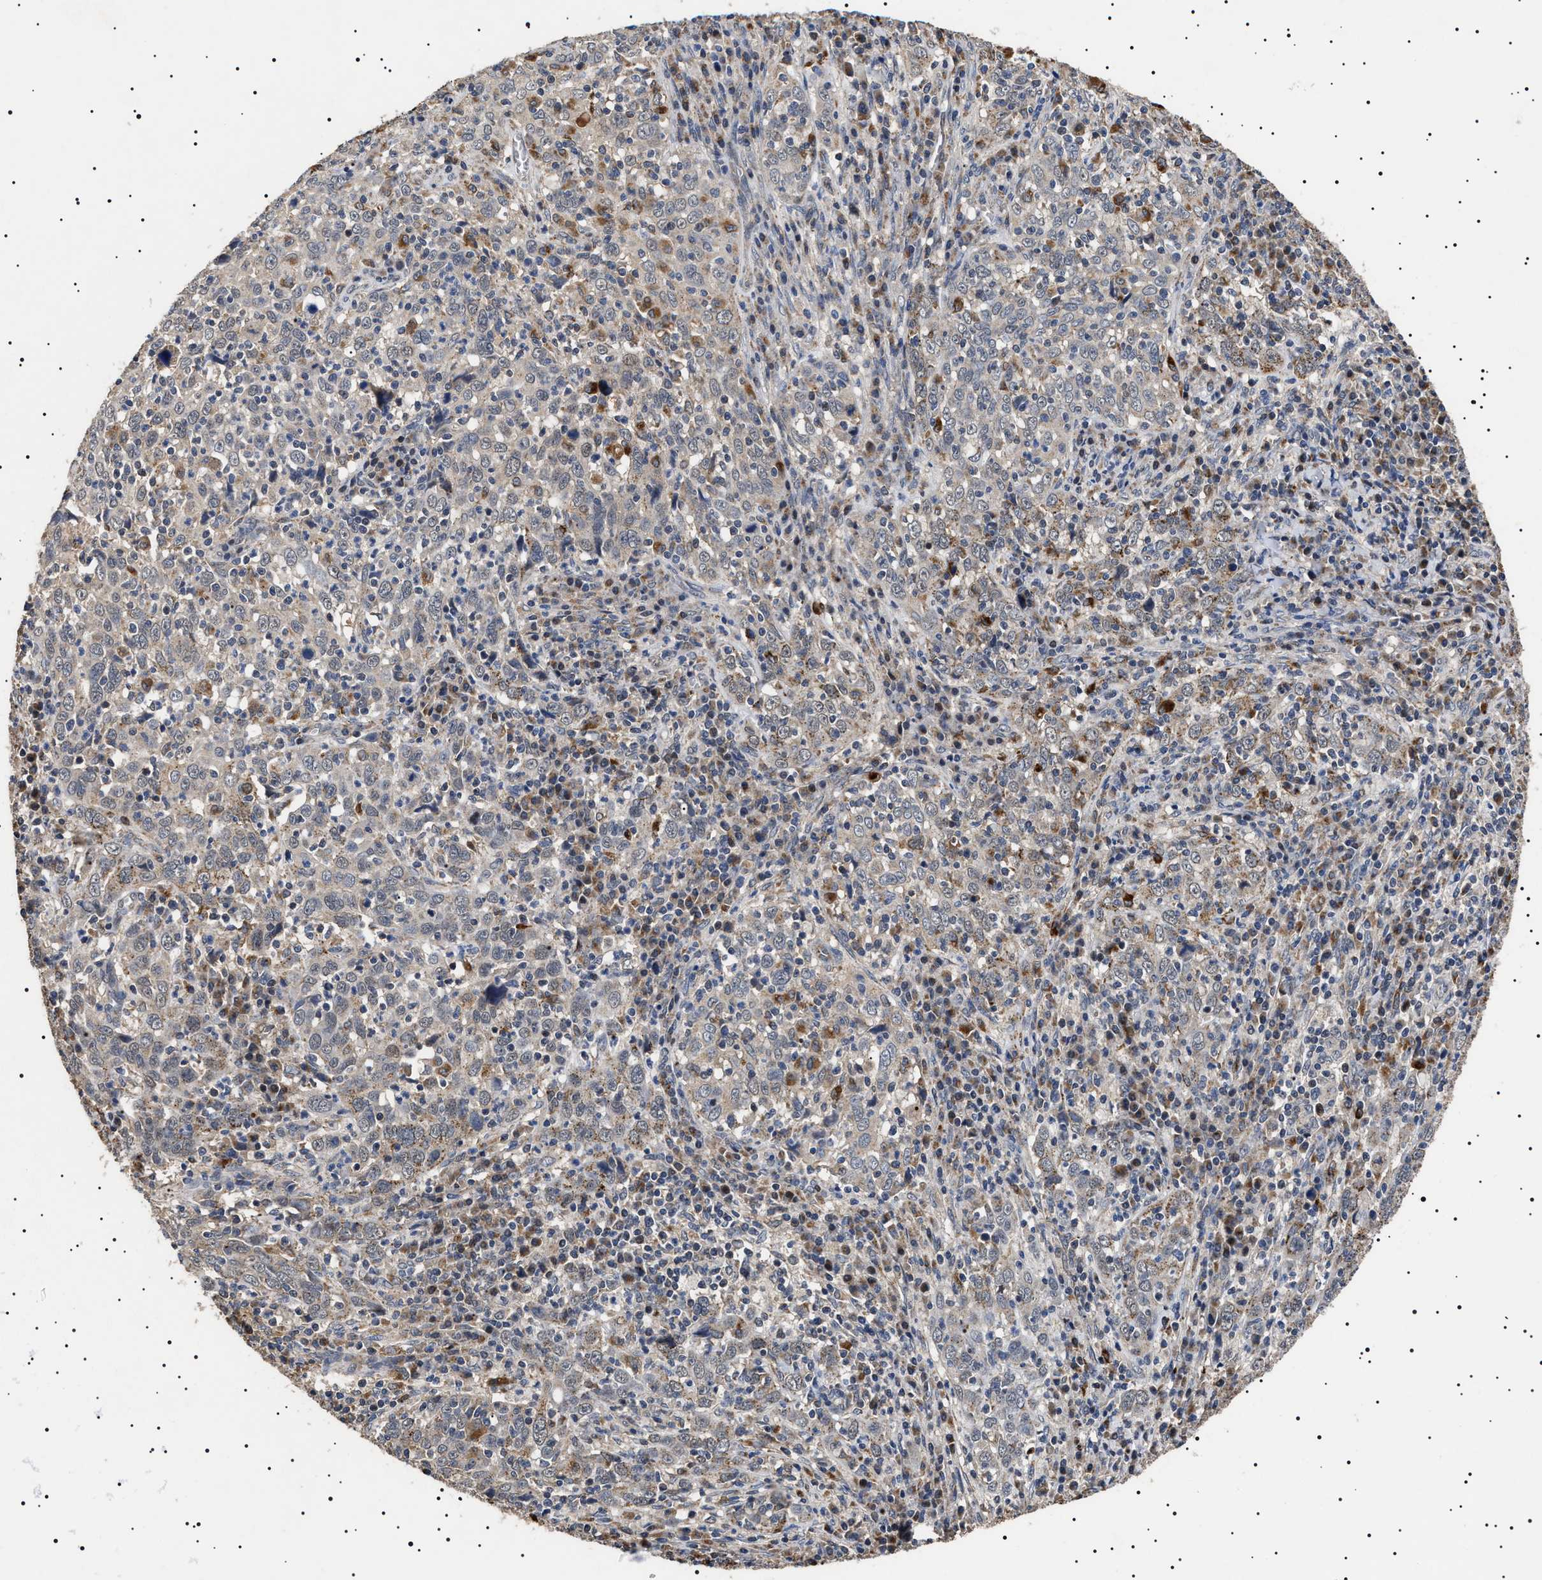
{"staining": {"intensity": "negative", "quantity": "none", "location": "none"}, "tissue": "cervical cancer", "cell_type": "Tumor cells", "image_type": "cancer", "snomed": [{"axis": "morphology", "description": "Squamous cell carcinoma, NOS"}, {"axis": "topography", "description": "Cervix"}], "caption": "The photomicrograph reveals no significant positivity in tumor cells of cervical squamous cell carcinoma. (Brightfield microscopy of DAB (3,3'-diaminobenzidine) immunohistochemistry (IHC) at high magnification).", "gene": "RAB34", "patient": {"sex": "female", "age": 46}}